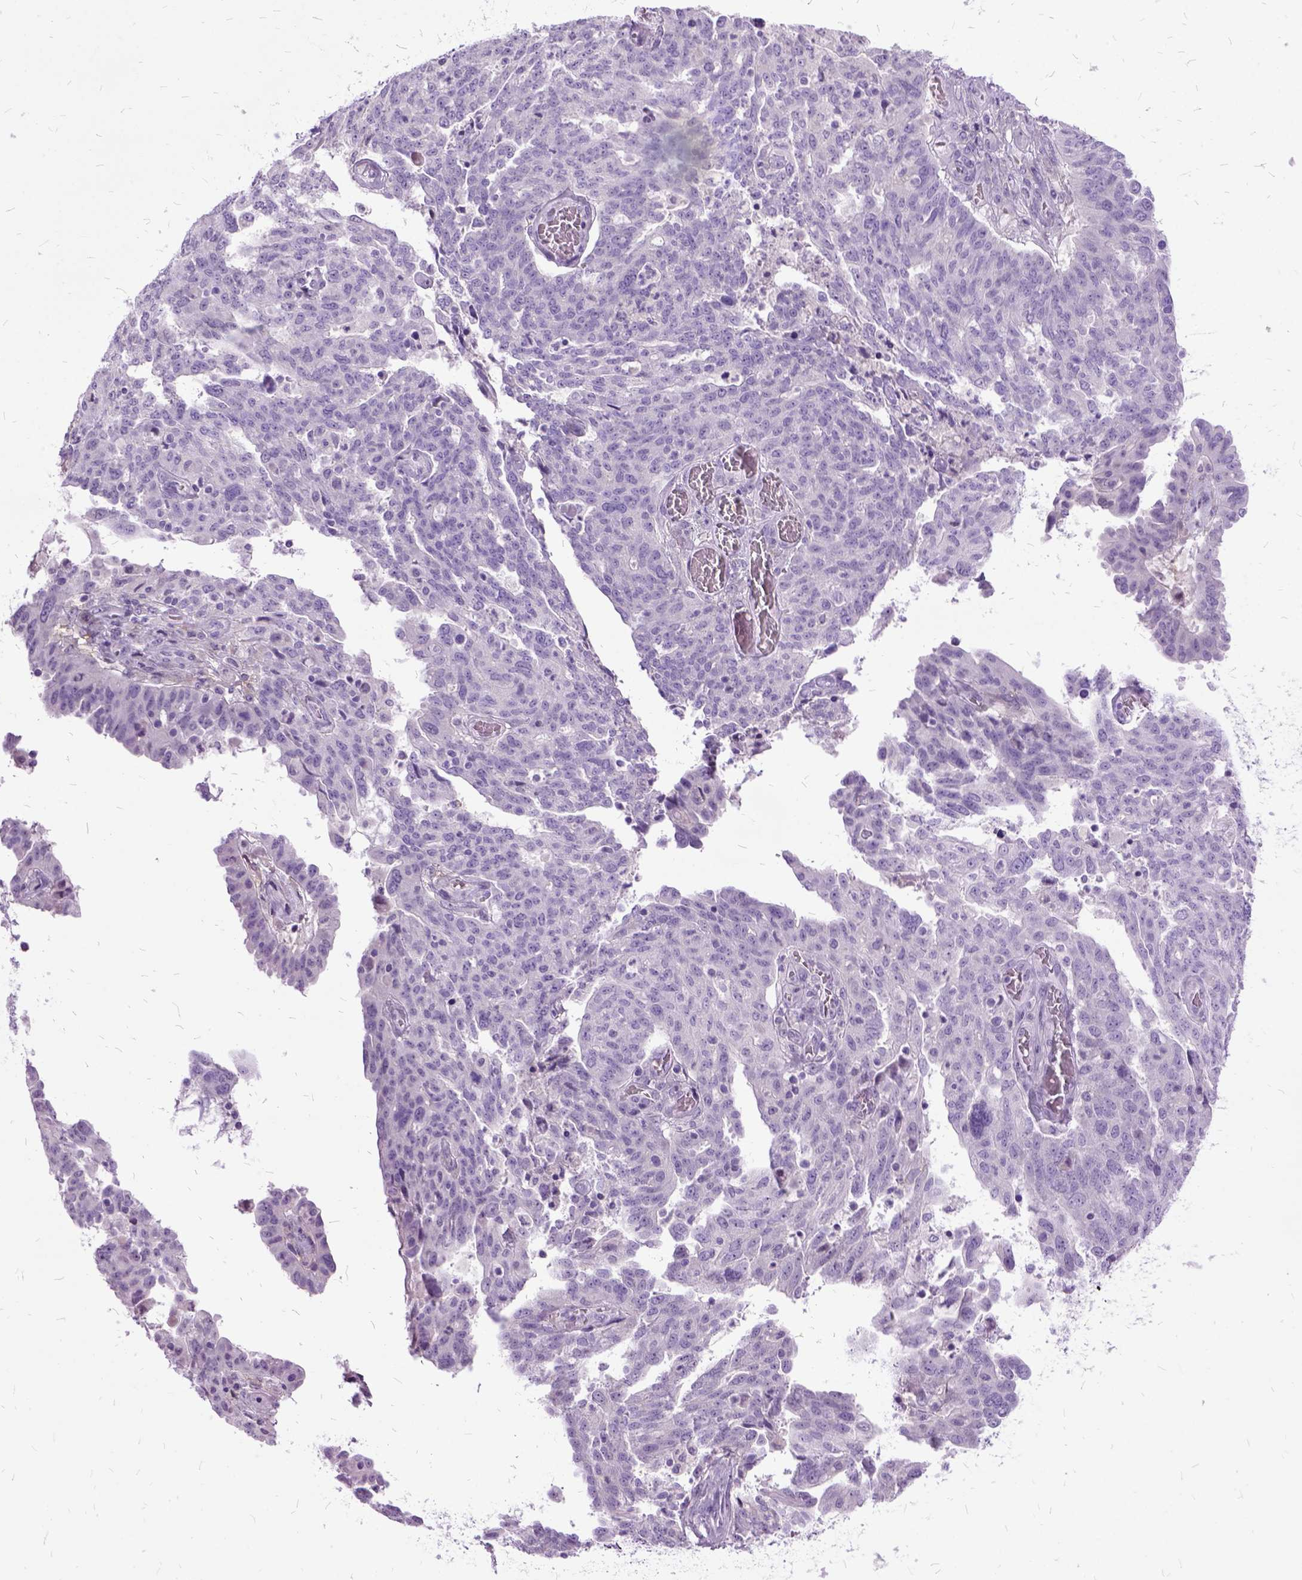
{"staining": {"intensity": "negative", "quantity": "none", "location": "none"}, "tissue": "ovarian cancer", "cell_type": "Tumor cells", "image_type": "cancer", "snomed": [{"axis": "morphology", "description": "Cystadenocarcinoma, serous, NOS"}, {"axis": "topography", "description": "Ovary"}], "caption": "IHC of human ovarian cancer (serous cystadenocarcinoma) demonstrates no expression in tumor cells. (DAB (3,3'-diaminobenzidine) immunohistochemistry (IHC) visualized using brightfield microscopy, high magnification).", "gene": "MME", "patient": {"sex": "female", "age": 67}}